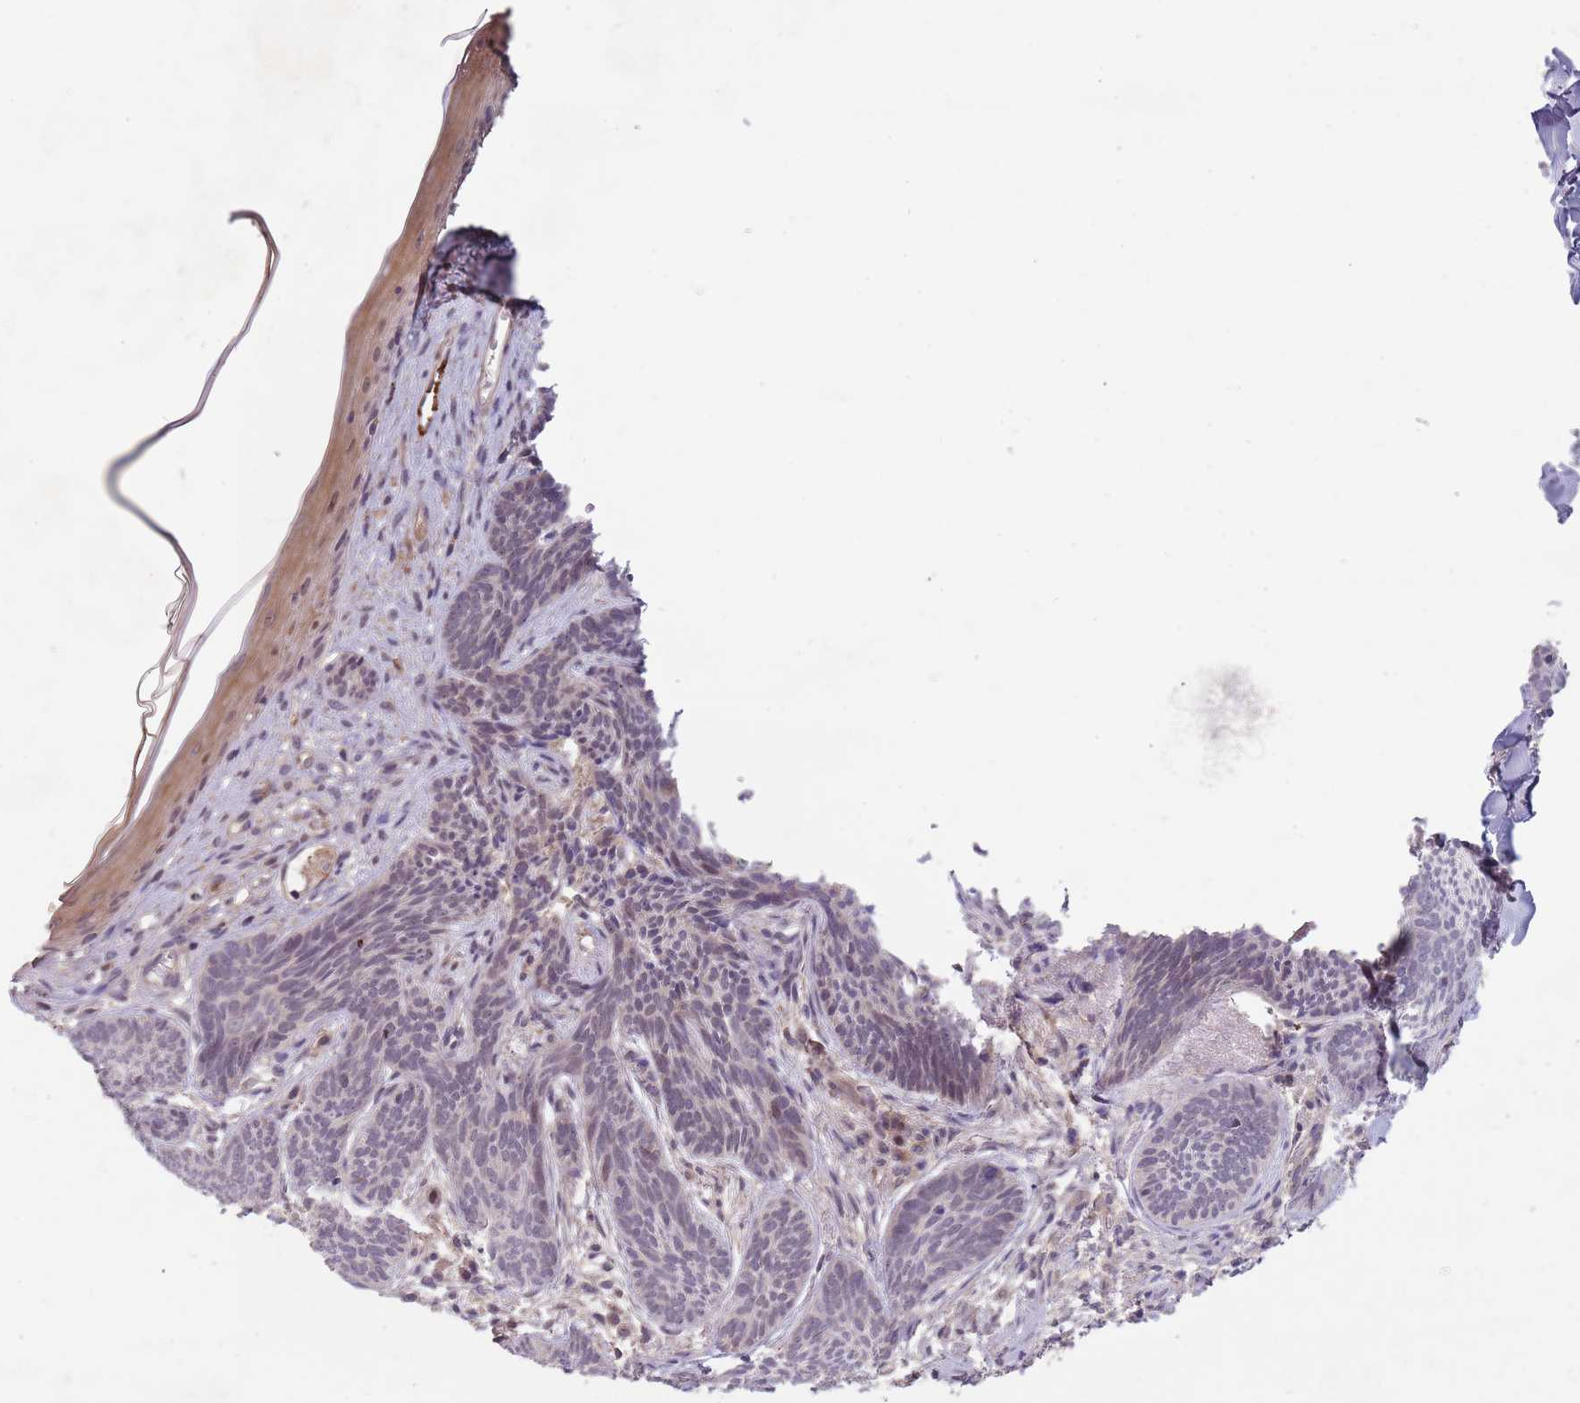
{"staining": {"intensity": "weak", "quantity": "<25%", "location": "cytoplasmic/membranous"}, "tissue": "skin cancer", "cell_type": "Tumor cells", "image_type": "cancer", "snomed": [{"axis": "morphology", "description": "Basal cell carcinoma"}, {"axis": "topography", "description": "Skin"}], "caption": "An image of human skin cancer is negative for staining in tumor cells. (Stains: DAB immunohistochemistry (IHC) with hematoxylin counter stain, Microscopy: brightfield microscopy at high magnification).", "gene": "MEI1", "patient": {"sex": "female", "age": 81}}